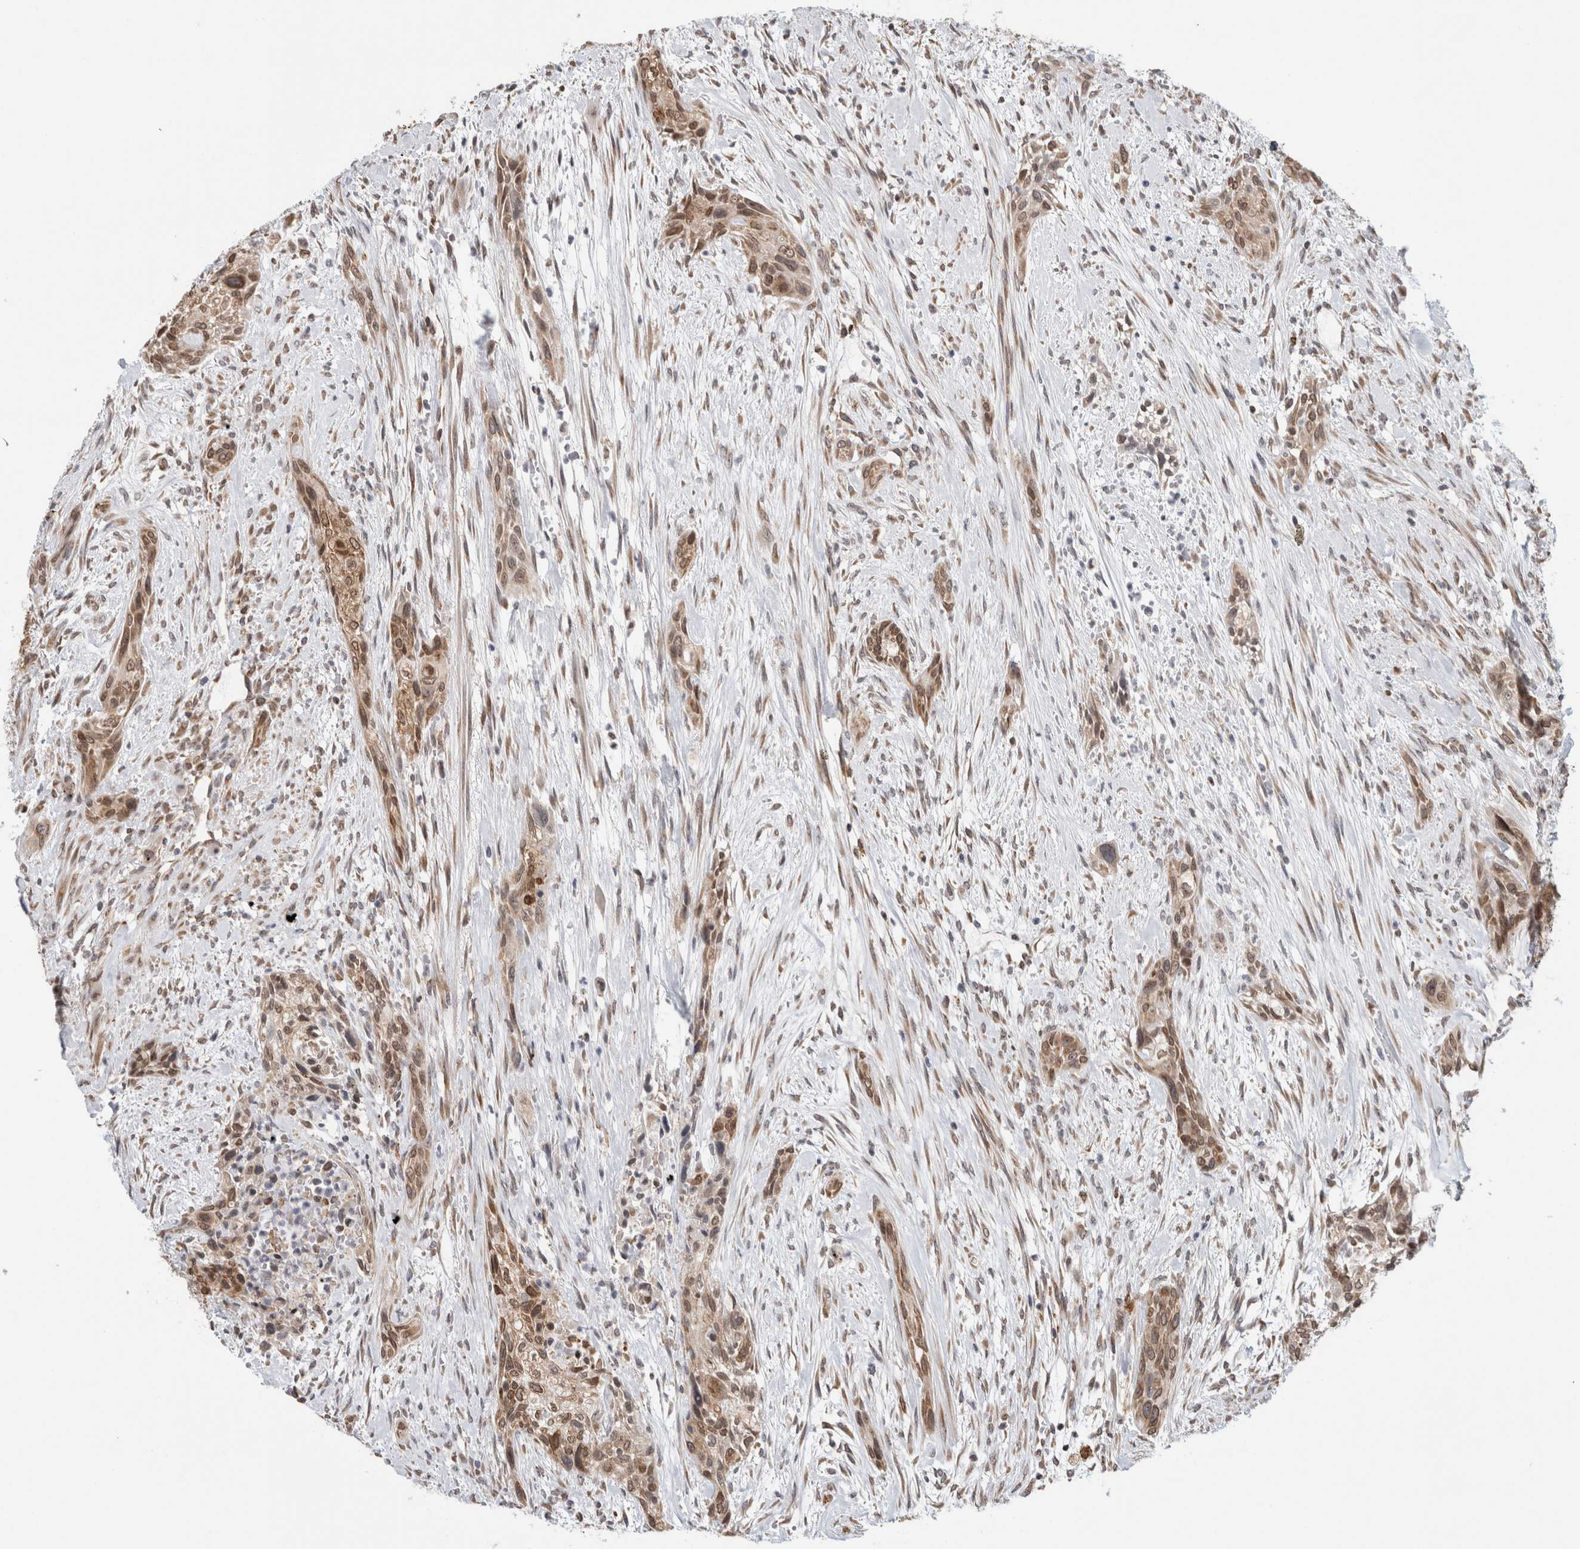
{"staining": {"intensity": "moderate", "quantity": ">75%", "location": "nuclear"}, "tissue": "urothelial cancer", "cell_type": "Tumor cells", "image_type": "cancer", "snomed": [{"axis": "morphology", "description": "Urothelial carcinoma, High grade"}, {"axis": "topography", "description": "Urinary bladder"}], "caption": "High-grade urothelial carcinoma tissue demonstrates moderate nuclear staining in approximately >75% of tumor cells, visualized by immunohistochemistry.", "gene": "RBMX2", "patient": {"sex": "male", "age": 35}}